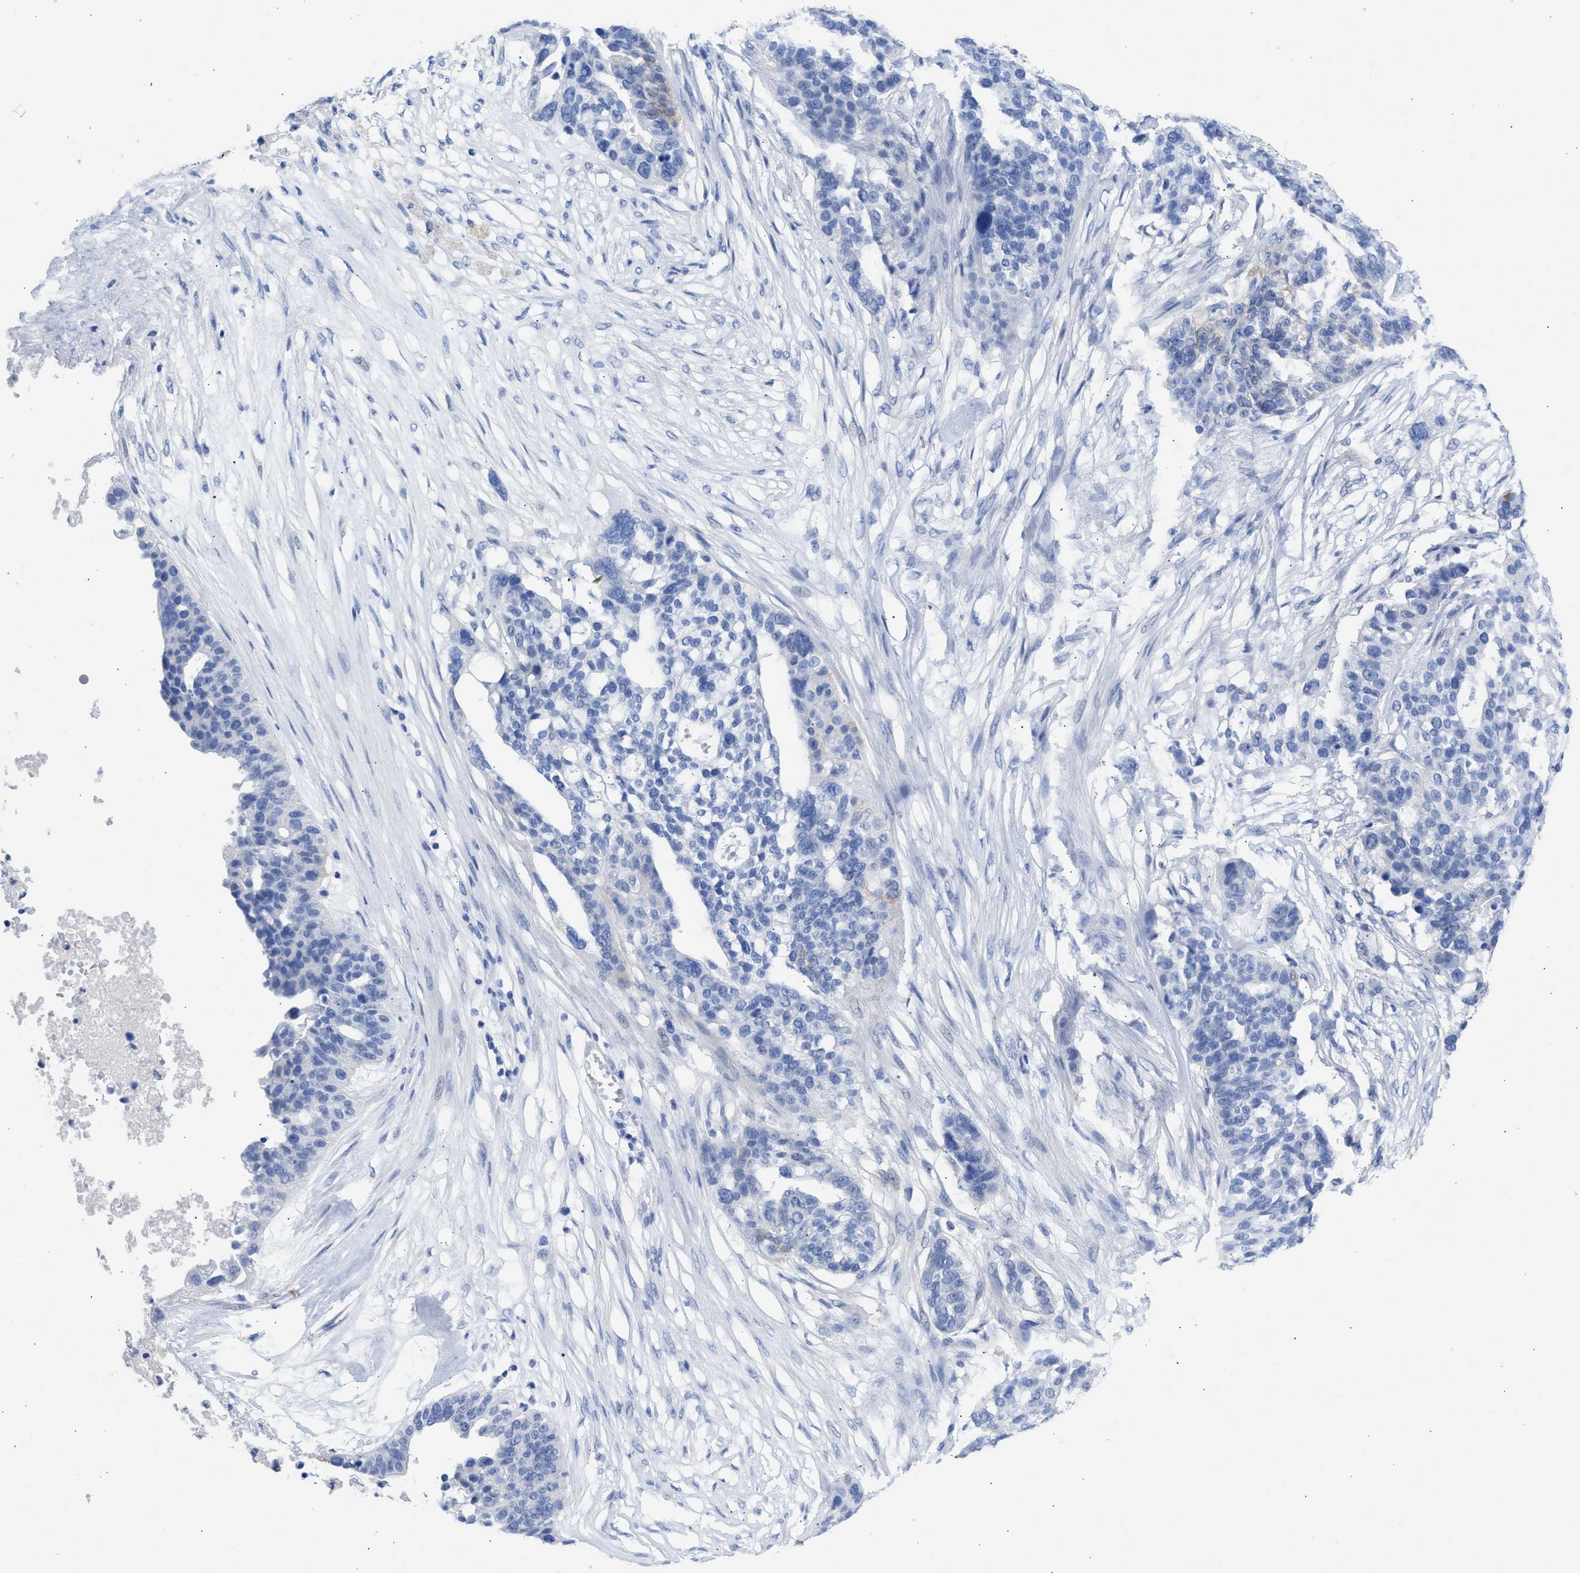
{"staining": {"intensity": "moderate", "quantity": "<25%", "location": "cytoplasmic/membranous"}, "tissue": "ovarian cancer", "cell_type": "Tumor cells", "image_type": "cancer", "snomed": [{"axis": "morphology", "description": "Cystadenocarcinoma, serous, NOS"}, {"axis": "topography", "description": "Ovary"}], "caption": "Immunohistochemical staining of human ovarian cancer (serous cystadenocarcinoma) shows moderate cytoplasmic/membranous protein positivity in approximately <25% of tumor cells.", "gene": "NCAM1", "patient": {"sex": "female", "age": 59}}